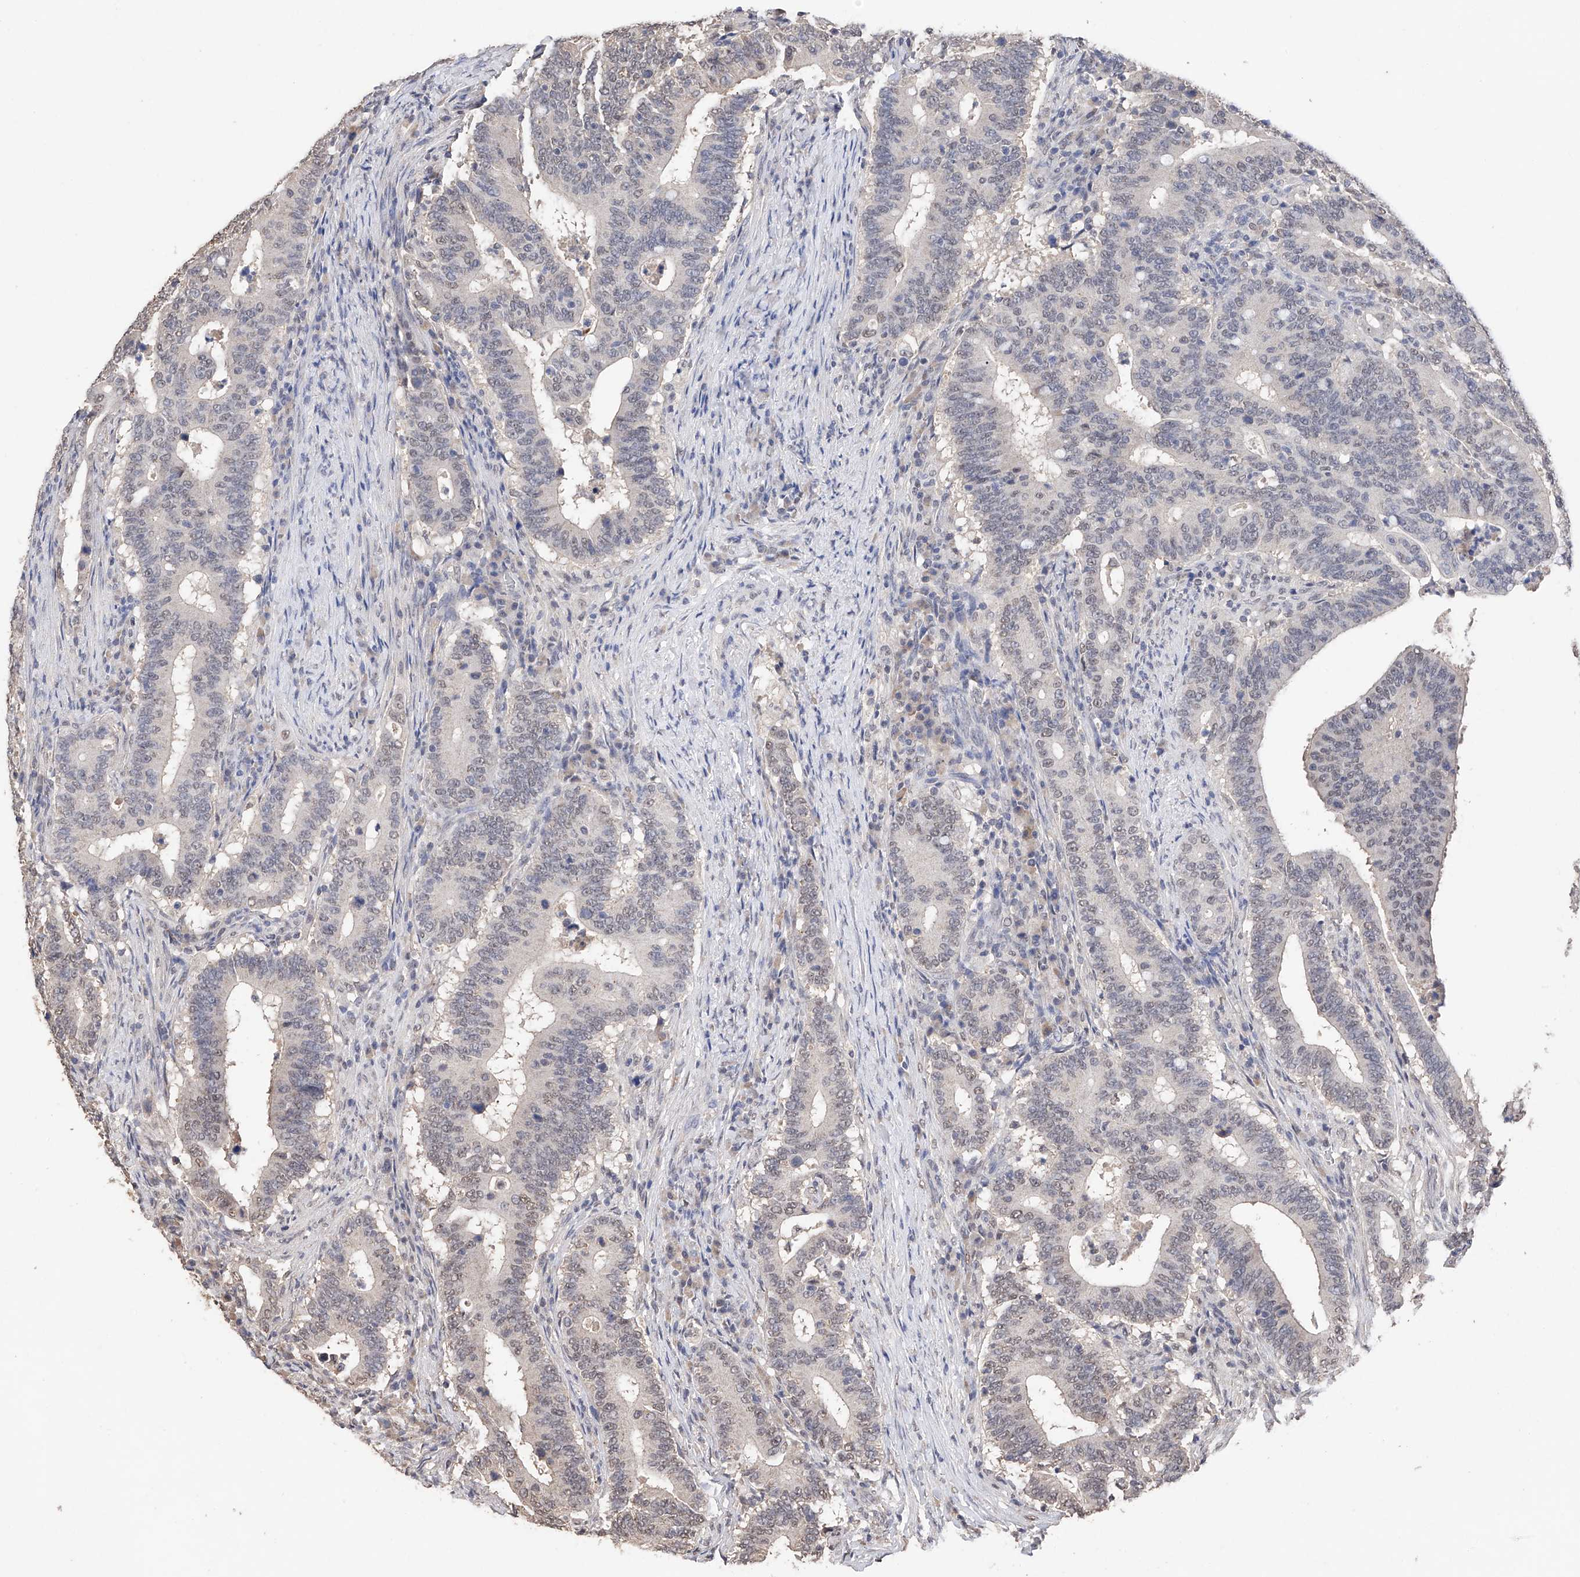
{"staining": {"intensity": "negative", "quantity": "none", "location": "none"}, "tissue": "colorectal cancer", "cell_type": "Tumor cells", "image_type": "cancer", "snomed": [{"axis": "morphology", "description": "Adenocarcinoma, NOS"}, {"axis": "topography", "description": "Colon"}], "caption": "A photomicrograph of human colorectal cancer is negative for staining in tumor cells. Brightfield microscopy of IHC stained with DAB (brown) and hematoxylin (blue), captured at high magnification.", "gene": "DMAP1", "patient": {"sex": "female", "age": 66}}